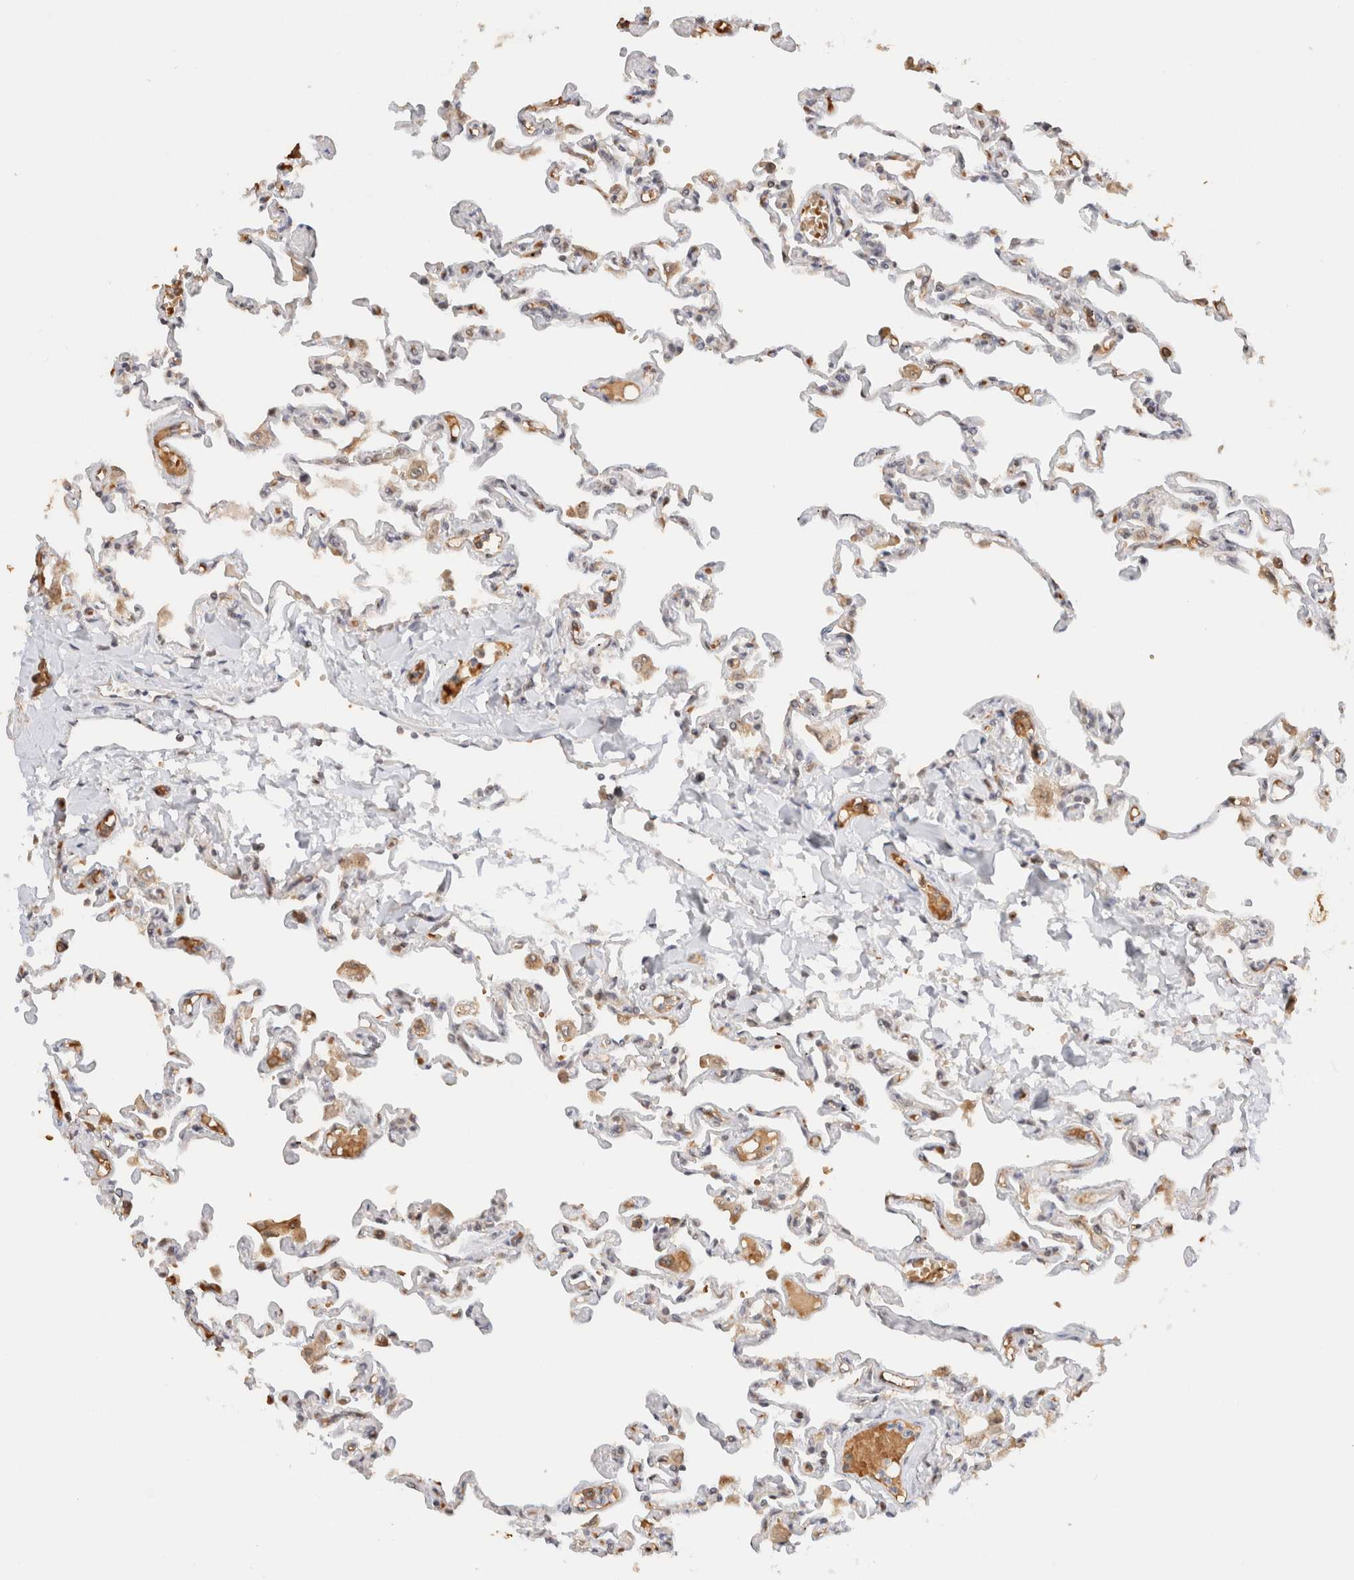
{"staining": {"intensity": "moderate", "quantity": "<25%", "location": "cytoplasmic/membranous"}, "tissue": "lung", "cell_type": "Alveolar cells", "image_type": "normal", "snomed": [{"axis": "morphology", "description": "Normal tissue, NOS"}, {"axis": "topography", "description": "Lung"}], "caption": "High-magnification brightfield microscopy of benign lung stained with DAB (brown) and counterstained with hematoxylin (blue). alveolar cells exhibit moderate cytoplasmic/membranous staining is identified in approximately<25% of cells.", "gene": "SYVN1", "patient": {"sex": "male", "age": 21}}